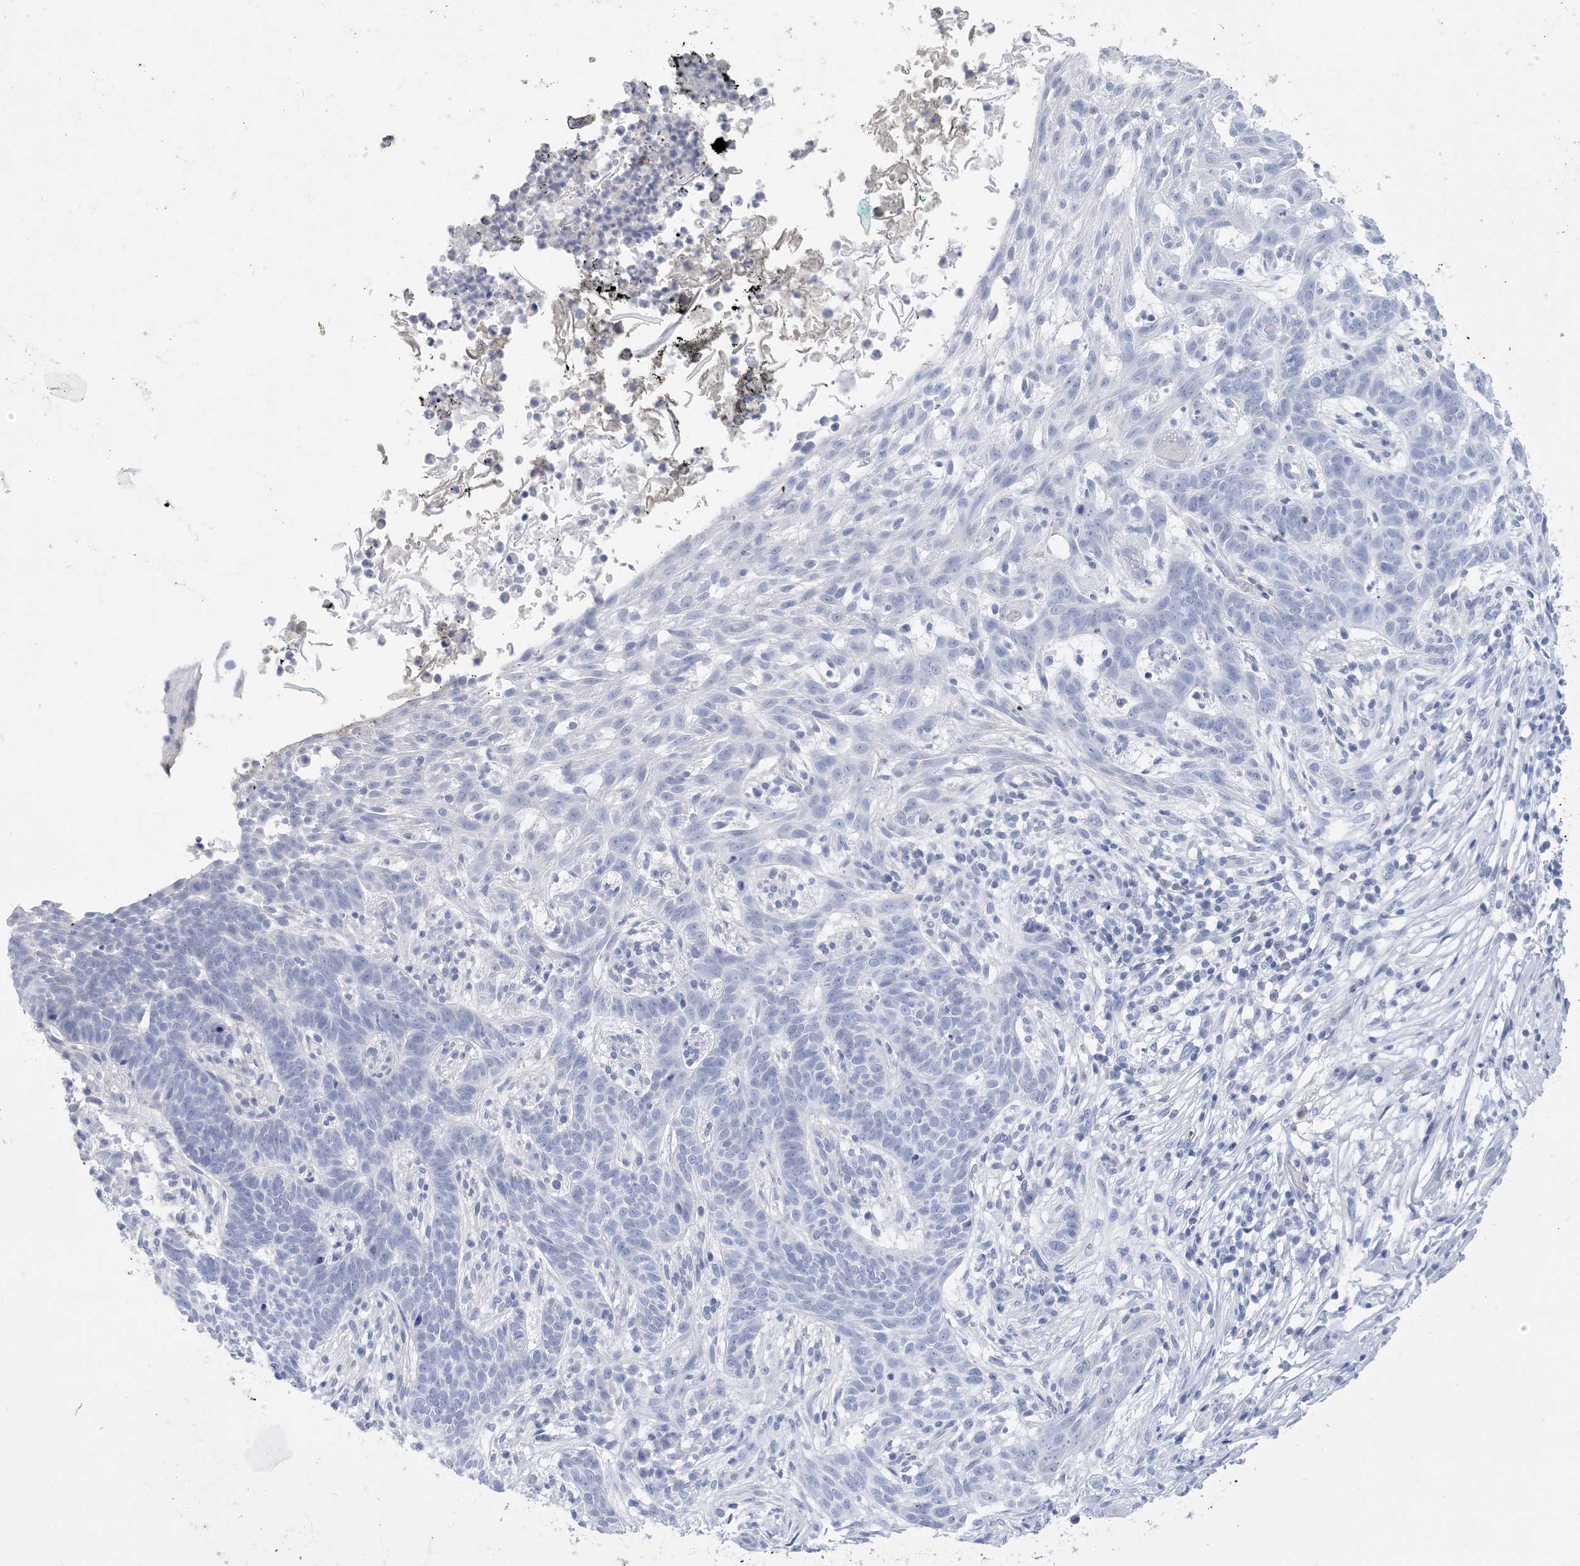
{"staining": {"intensity": "negative", "quantity": "none", "location": "none"}, "tissue": "skin cancer", "cell_type": "Tumor cells", "image_type": "cancer", "snomed": [{"axis": "morphology", "description": "Normal tissue, NOS"}, {"axis": "morphology", "description": "Basal cell carcinoma"}, {"axis": "topography", "description": "Skin"}], "caption": "The micrograph displays no significant positivity in tumor cells of basal cell carcinoma (skin).", "gene": "SH3YL1", "patient": {"sex": "male", "age": 64}}